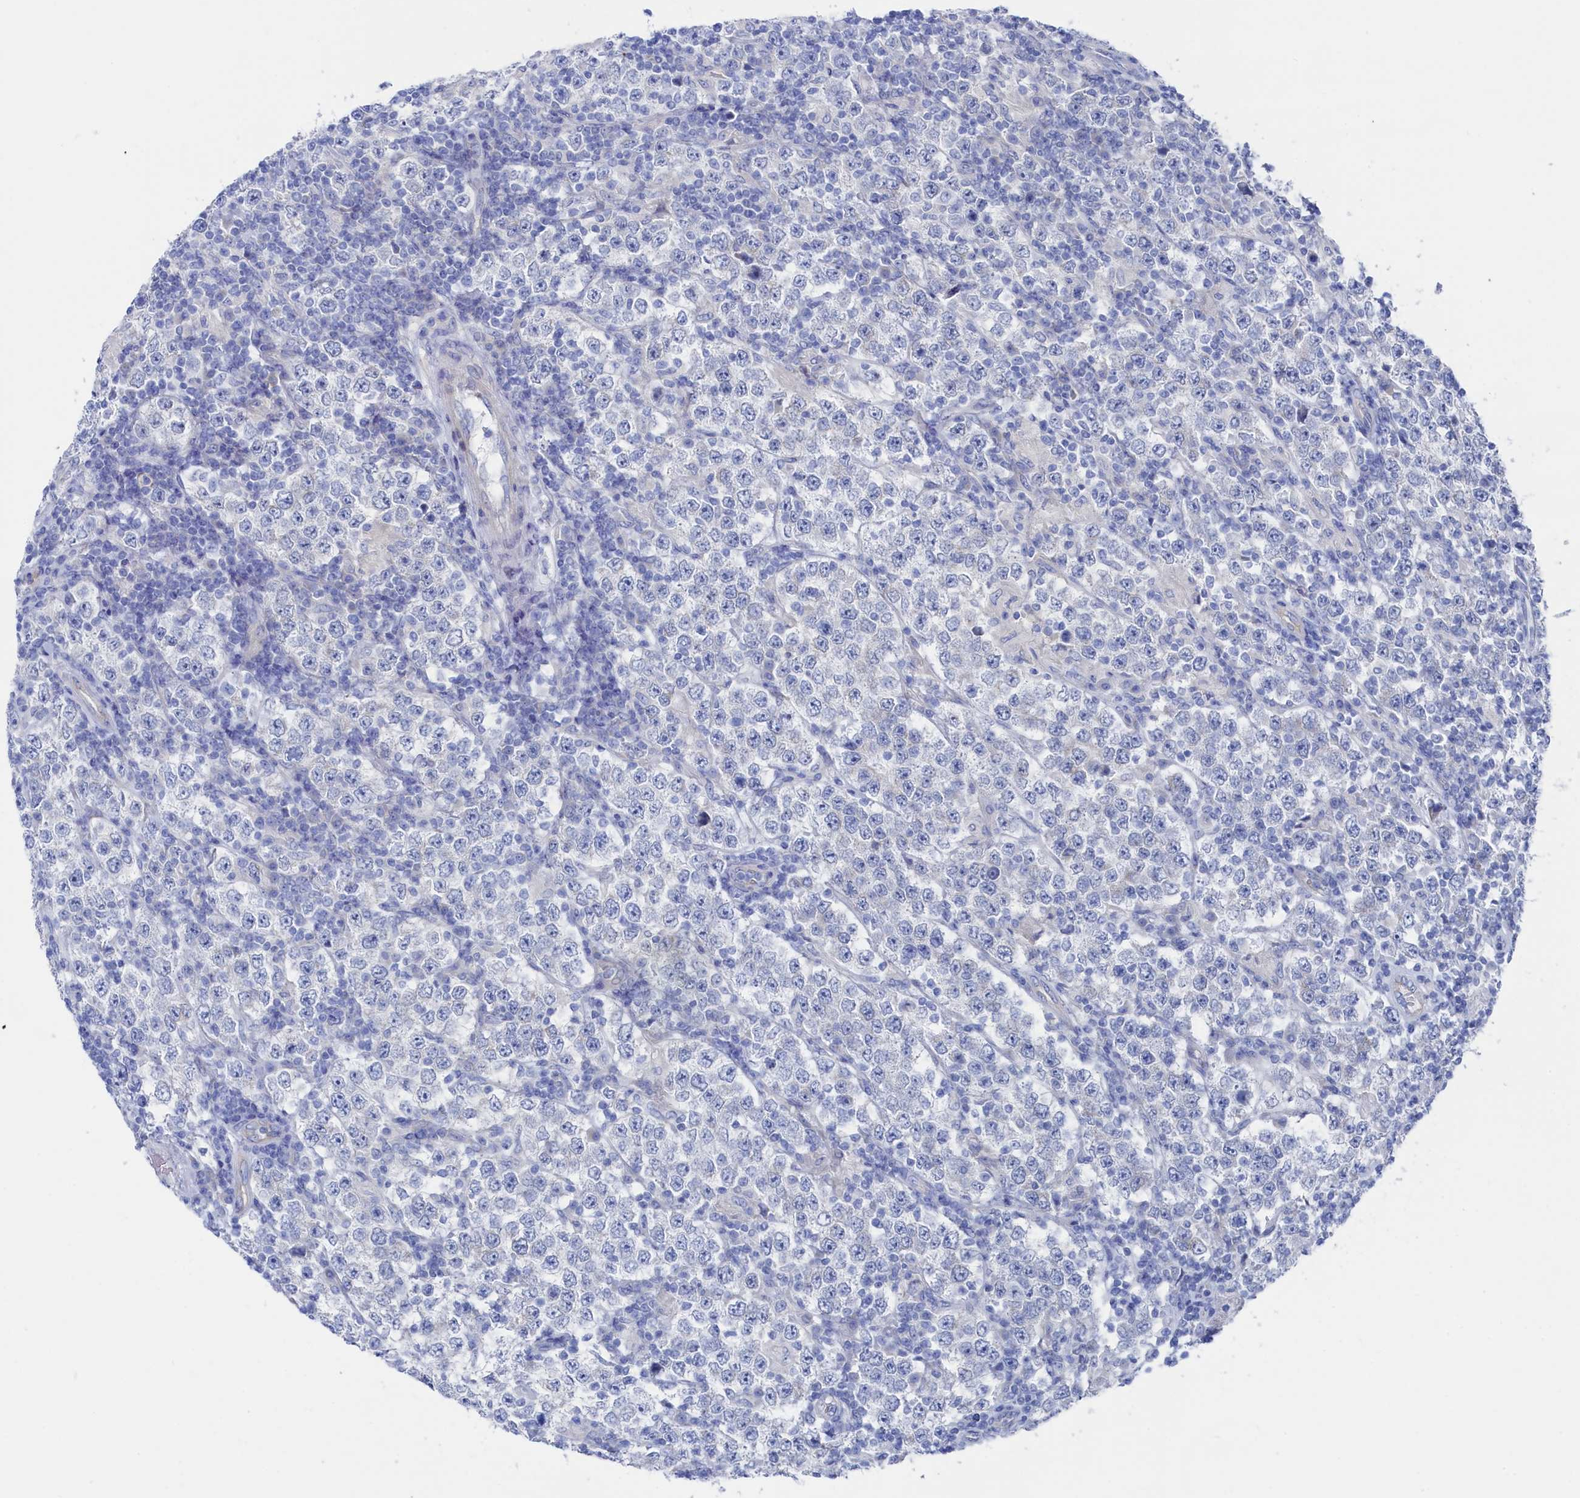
{"staining": {"intensity": "negative", "quantity": "none", "location": "none"}, "tissue": "testis cancer", "cell_type": "Tumor cells", "image_type": "cancer", "snomed": [{"axis": "morphology", "description": "Normal tissue, NOS"}, {"axis": "morphology", "description": "Urothelial carcinoma, High grade"}, {"axis": "morphology", "description": "Seminoma, NOS"}, {"axis": "morphology", "description": "Carcinoma, Embryonal, NOS"}, {"axis": "topography", "description": "Urinary bladder"}, {"axis": "topography", "description": "Testis"}], "caption": "DAB immunohistochemical staining of testis cancer (seminoma) exhibits no significant staining in tumor cells. (Brightfield microscopy of DAB (3,3'-diaminobenzidine) immunohistochemistry at high magnification).", "gene": "TMOD2", "patient": {"sex": "male", "age": 41}}